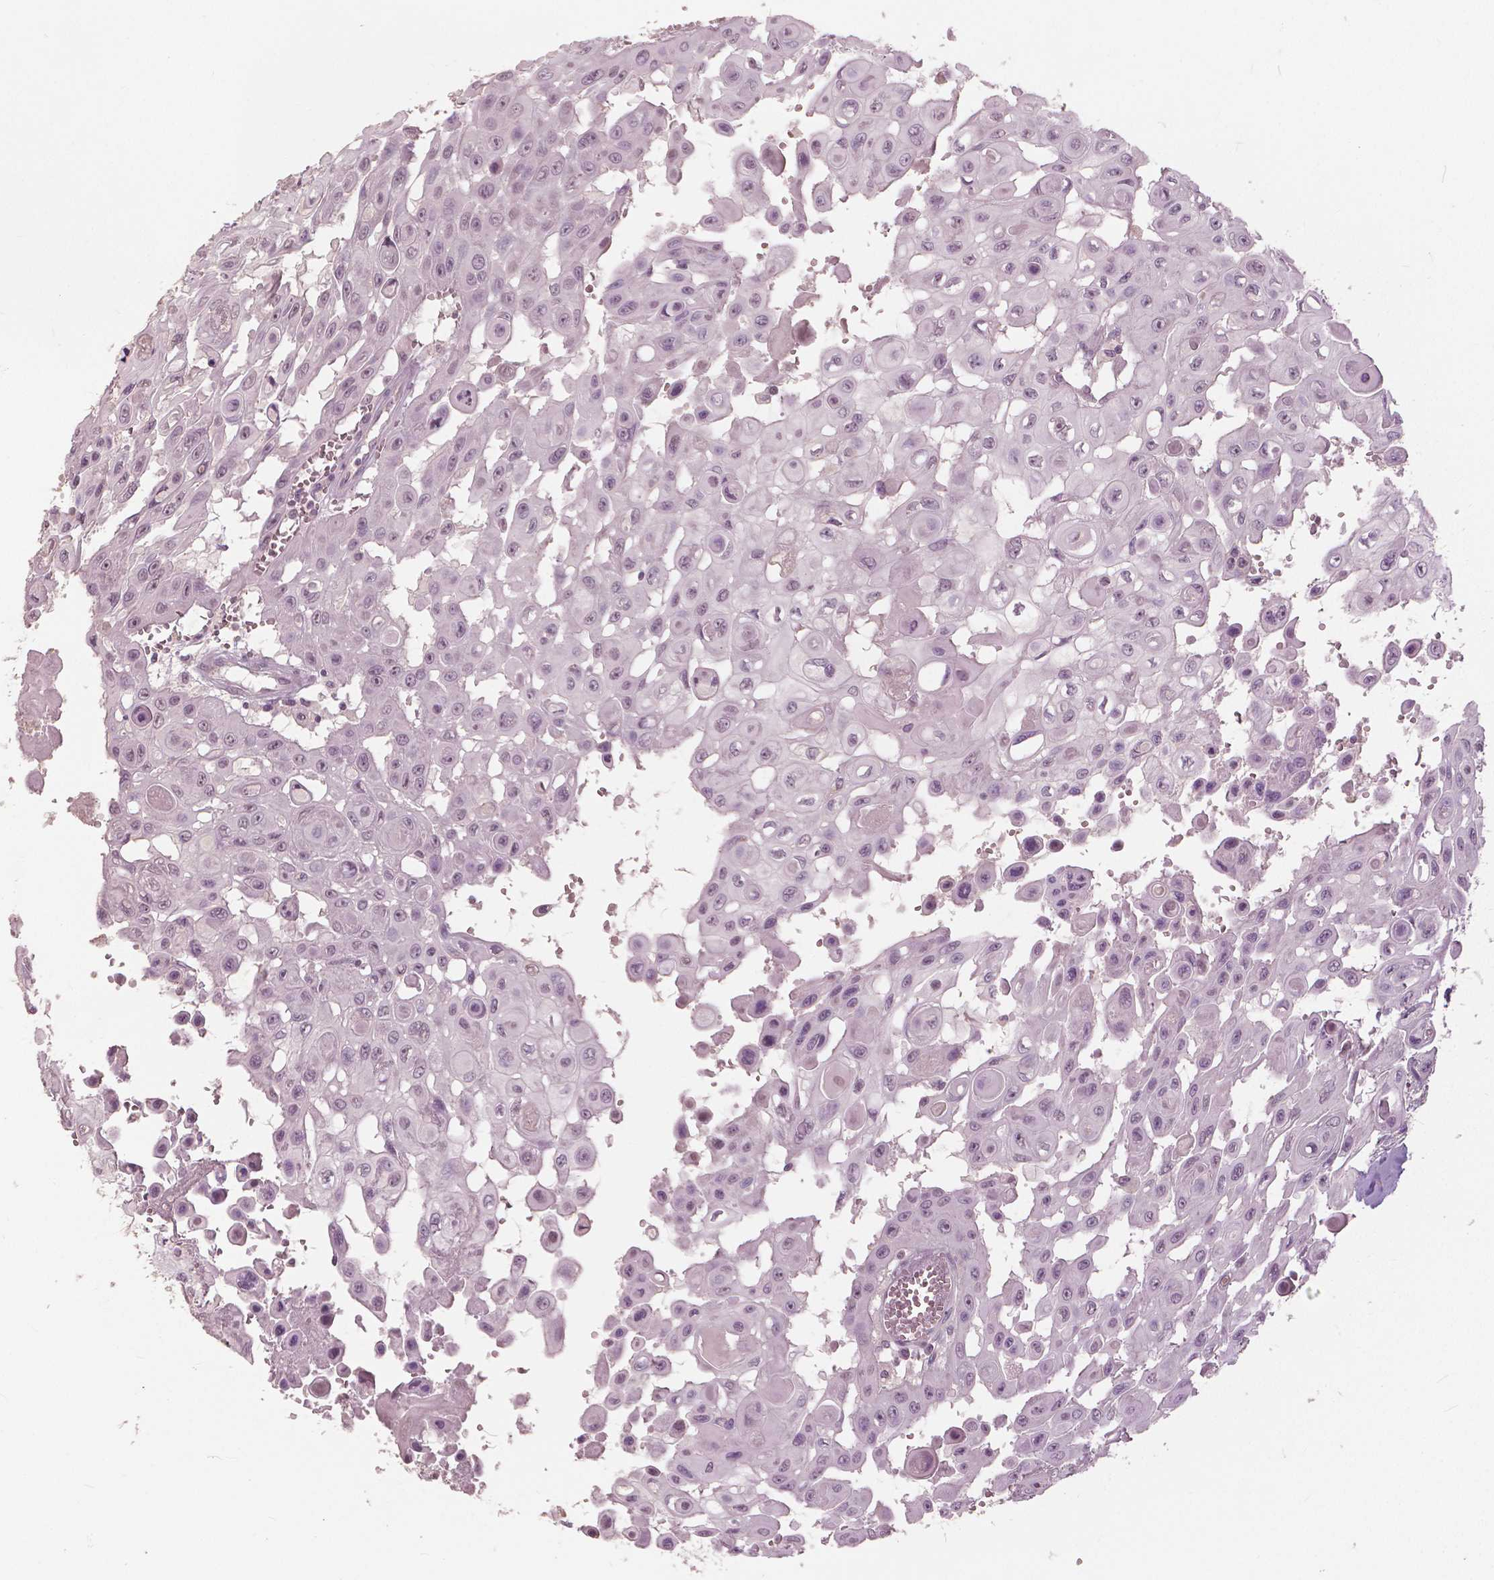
{"staining": {"intensity": "negative", "quantity": "none", "location": "none"}, "tissue": "head and neck cancer", "cell_type": "Tumor cells", "image_type": "cancer", "snomed": [{"axis": "morphology", "description": "Adenocarcinoma, NOS"}, {"axis": "topography", "description": "Head-Neck"}], "caption": "Image shows no protein staining in tumor cells of head and neck adenocarcinoma tissue.", "gene": "NANOG", "patient": {"sex": "male", "age": 73}}